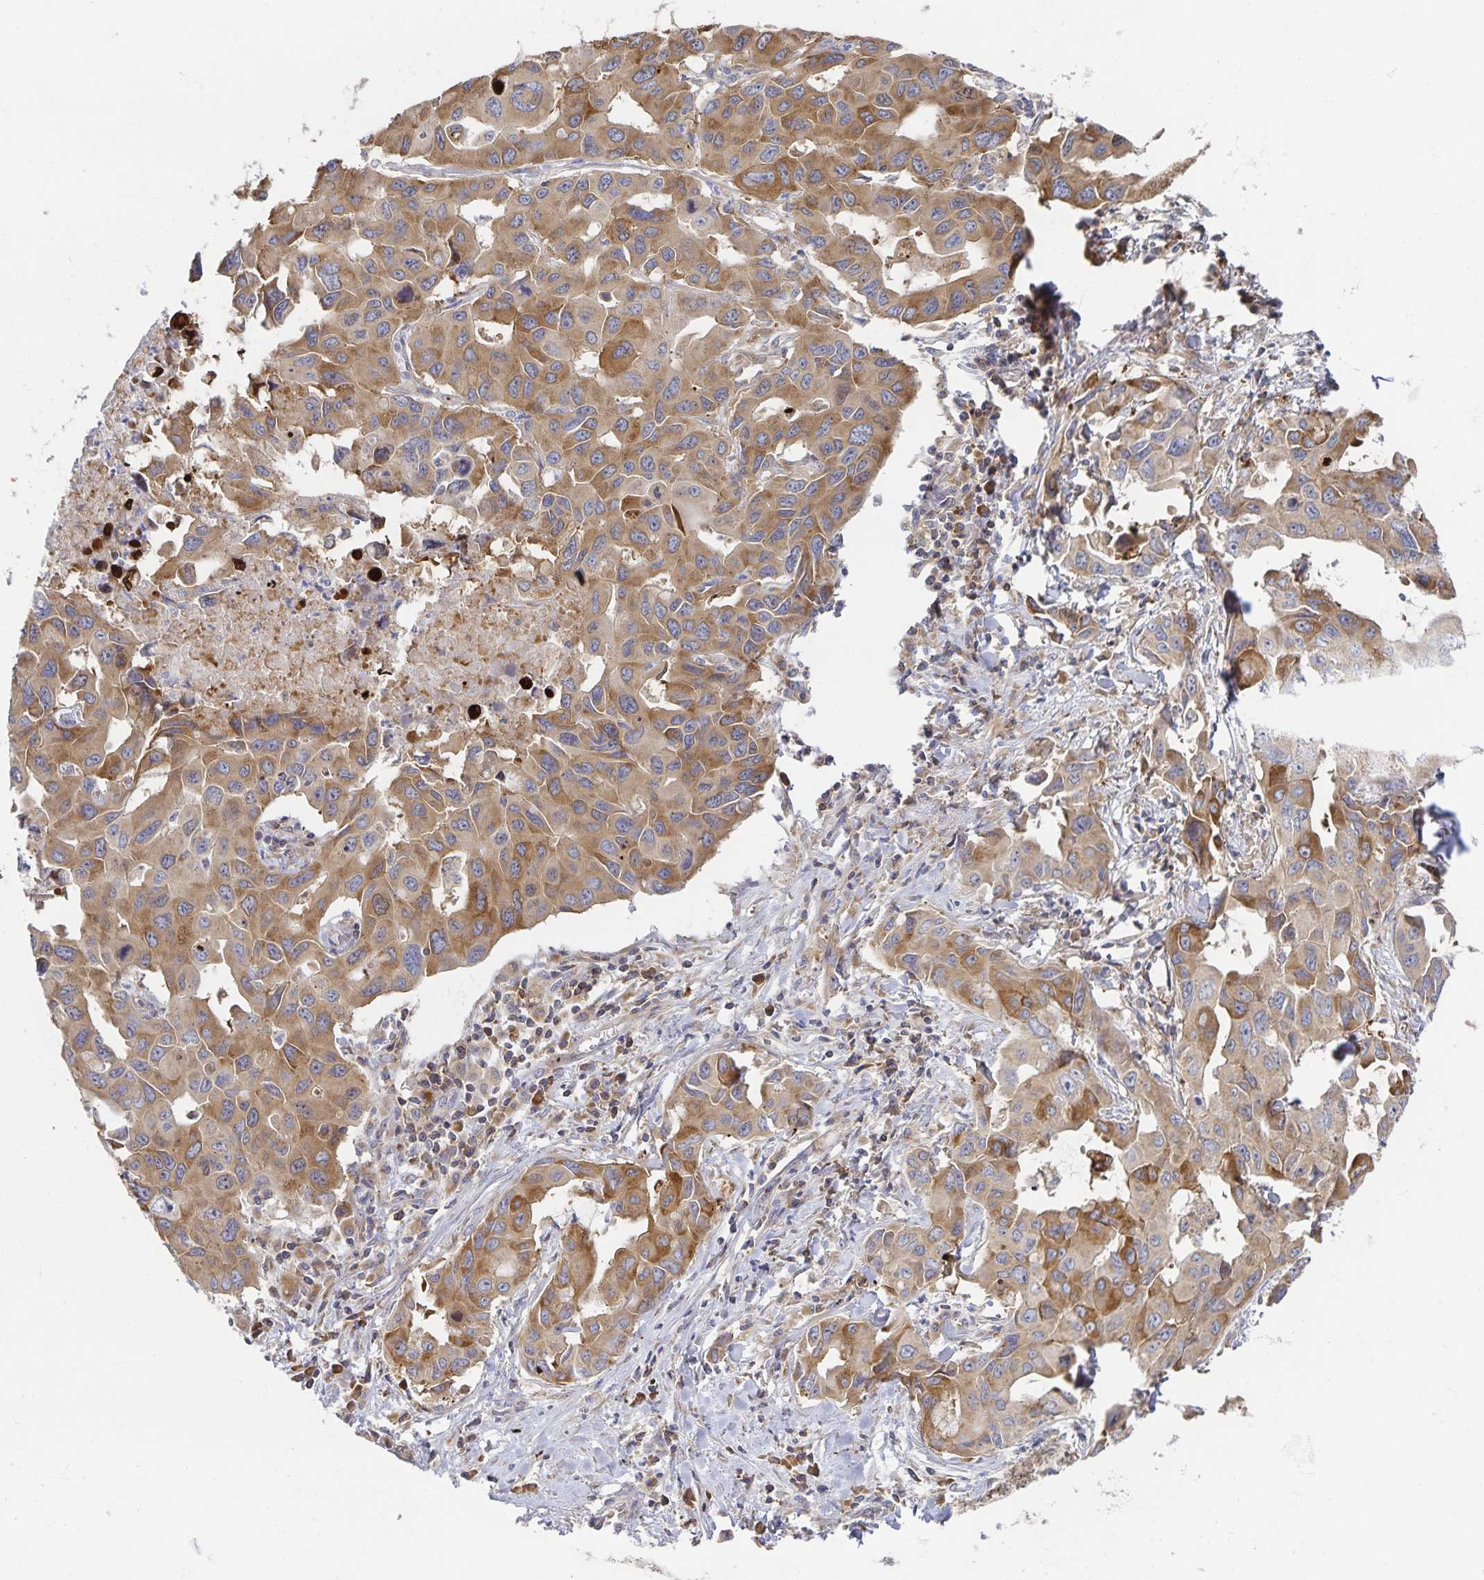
{"staining": {"intensity": "moderate", "quantity": ">75%", "location": "cytoplasmic/membranous"}, "tissue": "lung cancer", "cell_type": "Tumor cells", "image_type": "cancer", "snomed": [{"axis": "morphology", "description": "Adenocarcinoma, NOS"}, {"axis": "topography", "description": "Lung"}], "caption": "Human lung cancer stained with a brown dye exhibits moderate cytoplasmic/membranous positive staining in about >75% of tumor cells.", "gene": "NOMO1", "patient": {"sex": "male", "age": 64}}